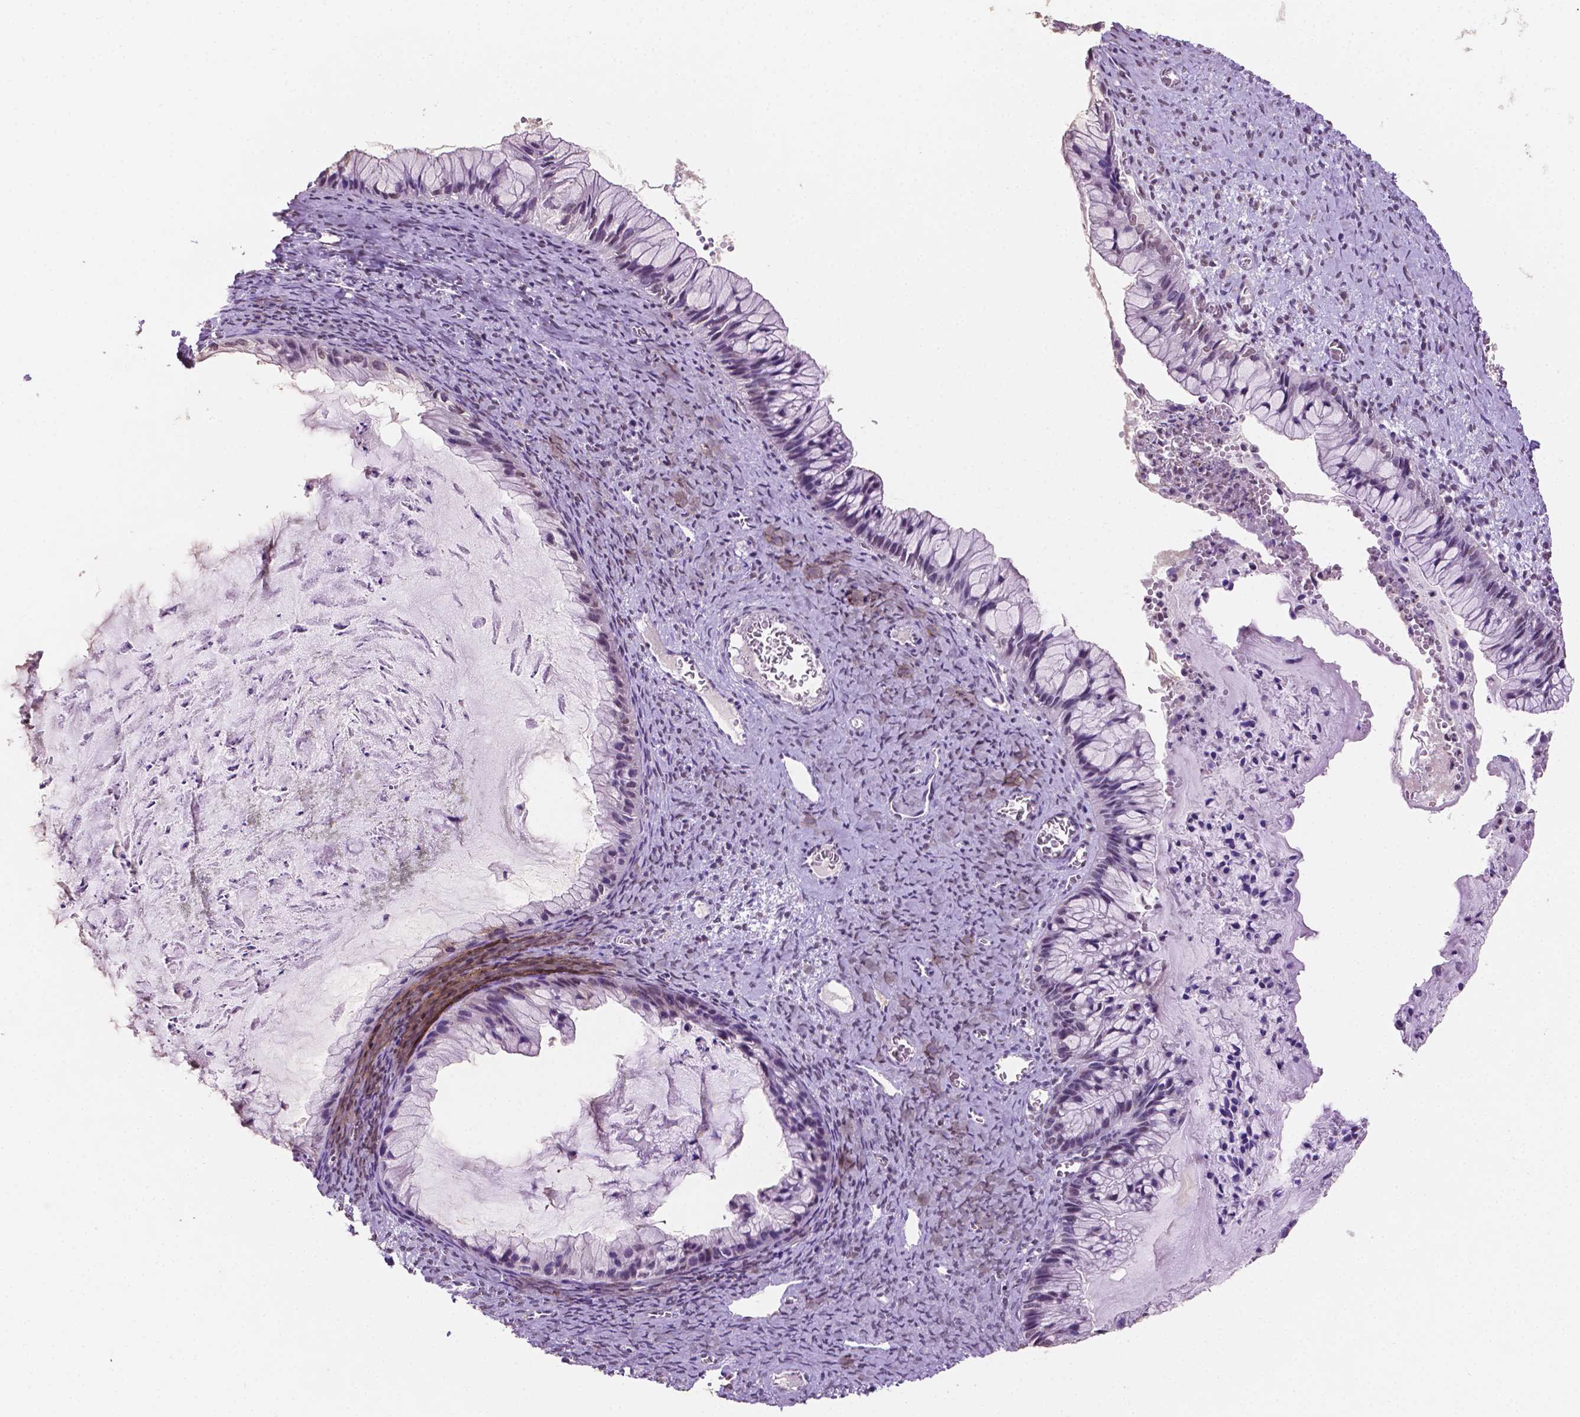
{"staining": {"intensity": "negative", "quantity": "none", "location": "none"}, "tissue": "ovarian cancer", "cell_type": "Tumor cells", "image_type": "cancer", "snomed": [{"axis": "morphology", "description": "Cystadenocarcinoma, mucinous, NOS"}, {"axis": "topography", "description": "Ovary"}], "caption": "Tumor cells show no significant staining in ovarian cancer.", "gene": "PTPN6", "patient": {"sex": "female", "age": 72}}